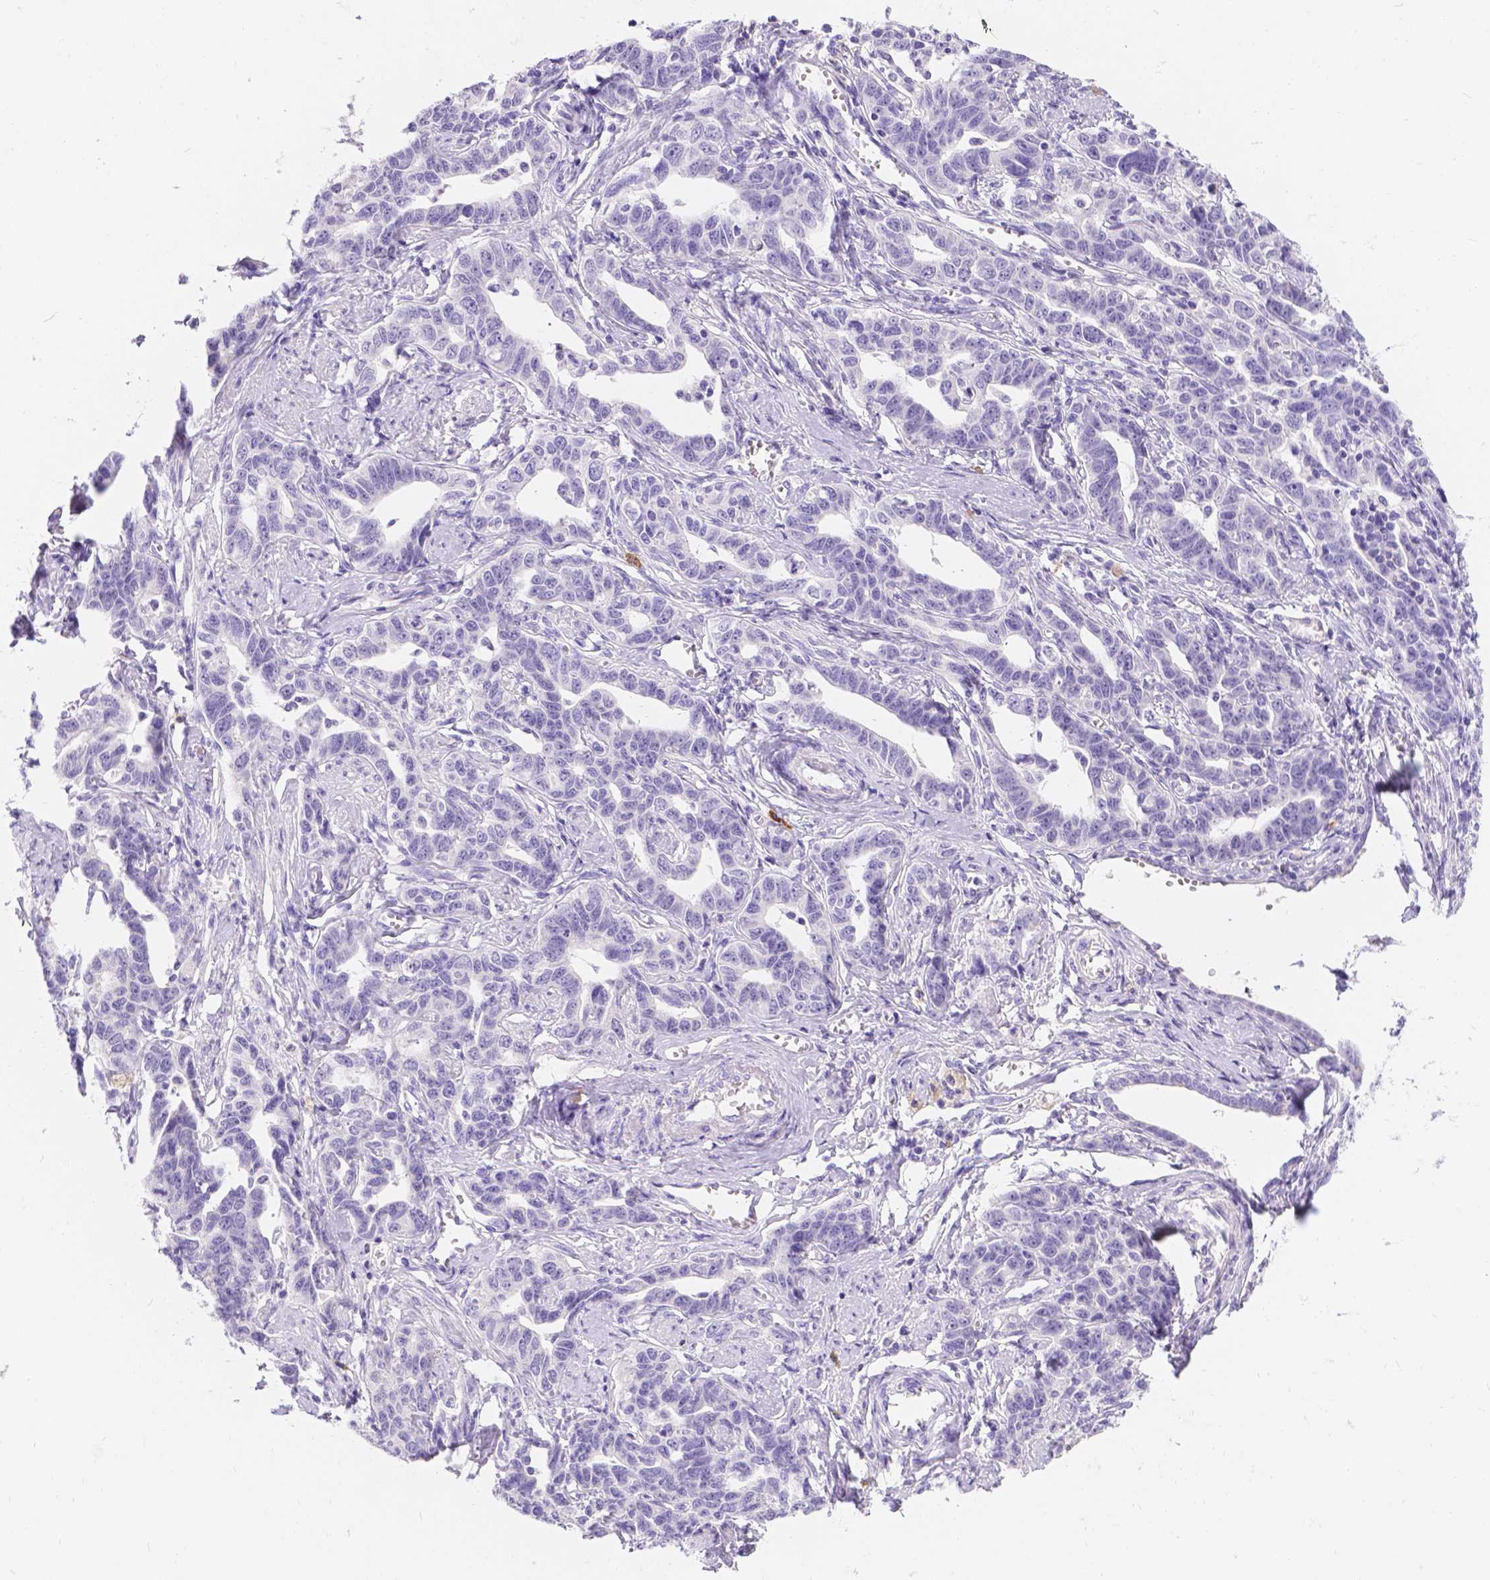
{"staining": {"intensity": "negative", "quantity": "none", "location": "none"}, "tissue": "ovarian cancer", "cell_type": "Tumor cells", "image_type": "cancer", "snomed": [{"axis": "morphology", "description": "Cystadenocarcinoma, serous, NOS"}, {"axis": "topography", "description": "Ovary"}], "caption": "The image demonstrates no significant staining in tumor cells of ovarian cancer (serous cystadenocarcinoma). (Immunohistochemistry (ihc), brightfield microscopy, high magnification).", "gene": "GNRHR", "patient": {"sex": "female", "age": 69}}